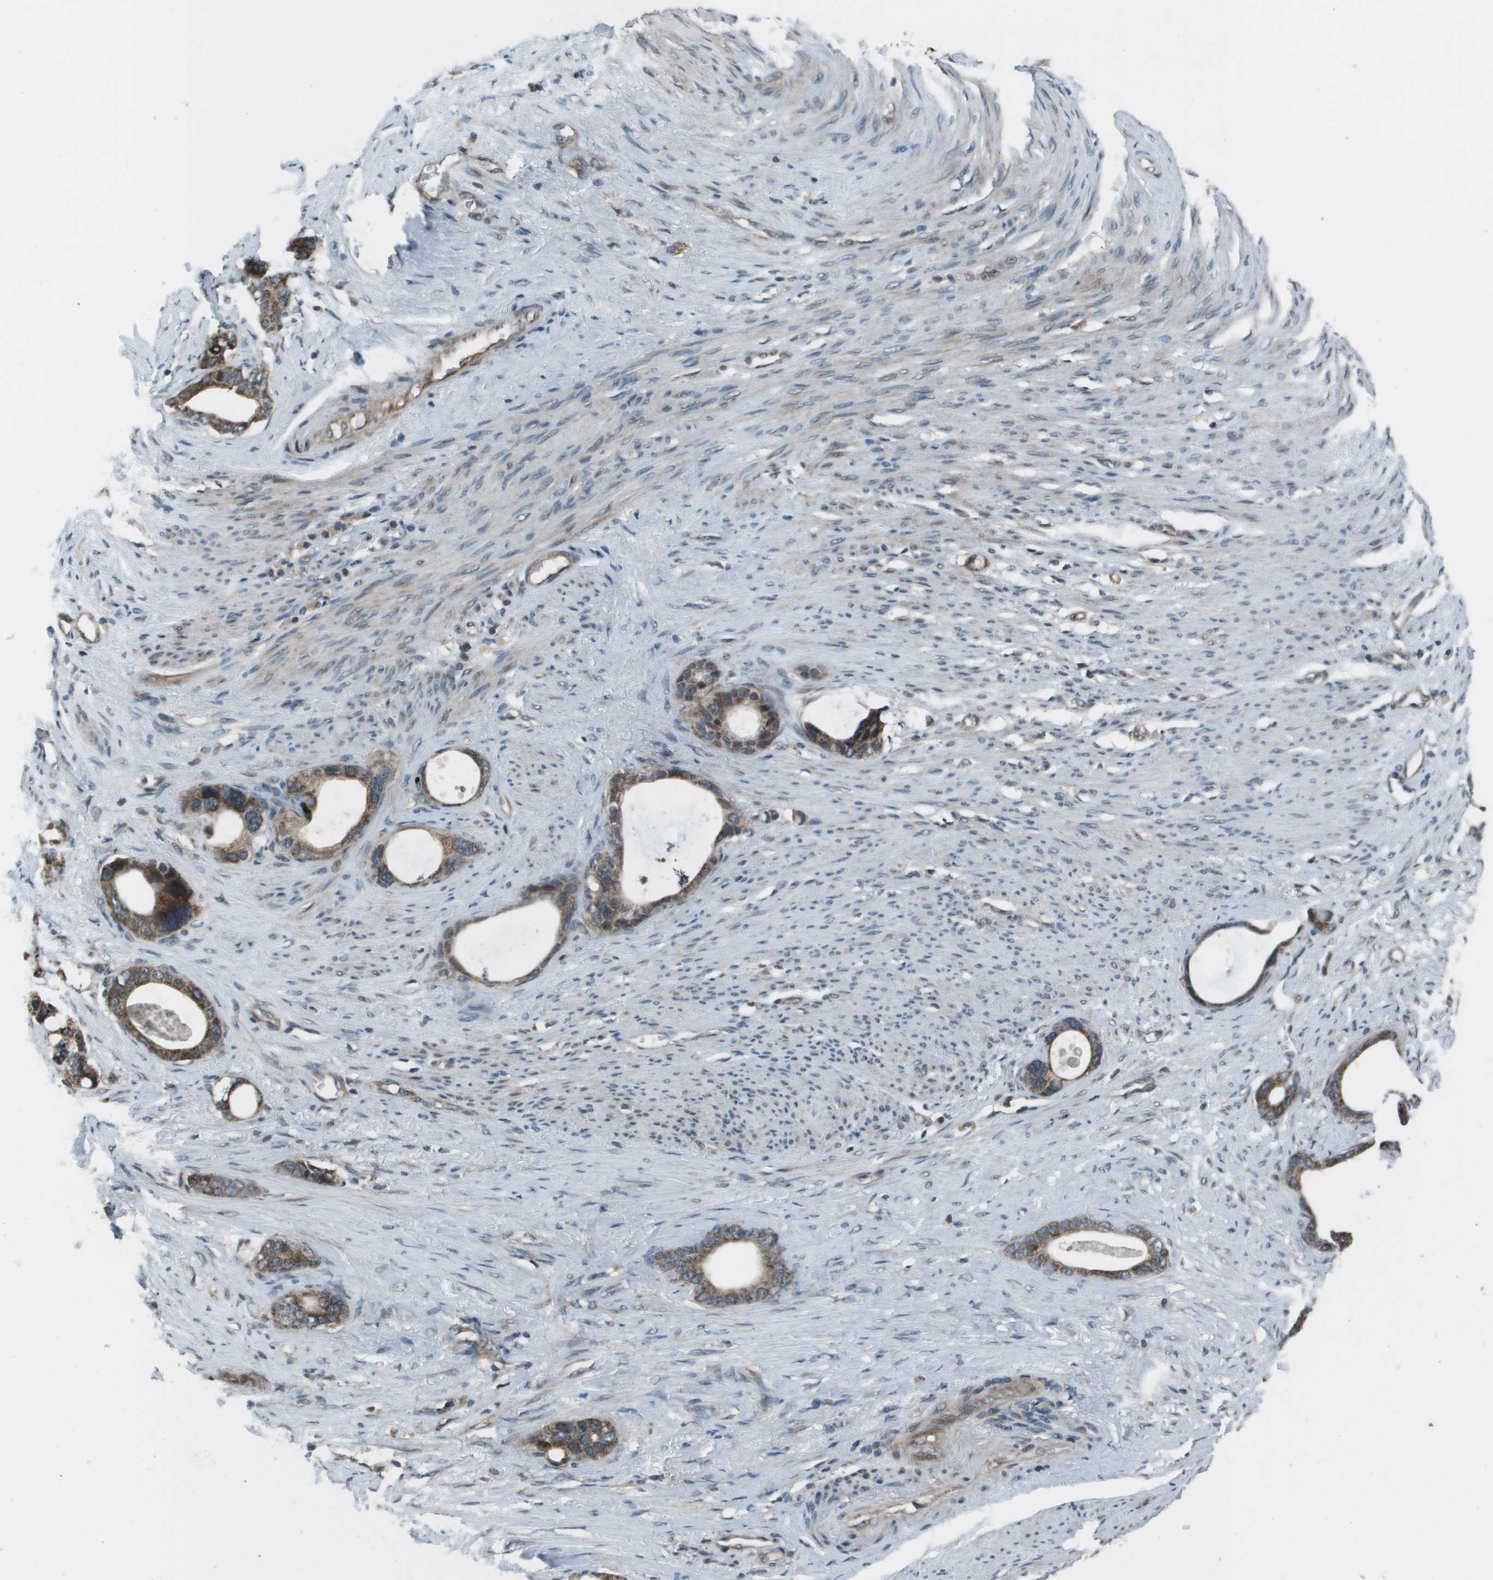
{"staining": {"intensity": "moderate", "quantity": ">75%", "location": "cytoplasmic/membranous"}, "tissue": "stomach cancer", "cell_type": "Tumor cells", "image_type": "cancer", "snomed": [{"axis": "morphology", "description": "Adenocarcinoma, NOS"}, {"axis": "topography", "description": "Stomach"}], "caption": "An image showing moderate cytoplasmic/membranous expression in approximately >75% of tumor cells in adenocarcinoma (stomach), as visualized by brown immunohistochemical staining.", "gene": "PPFIA1", "patient": {"sex": "female", "age": 75}}